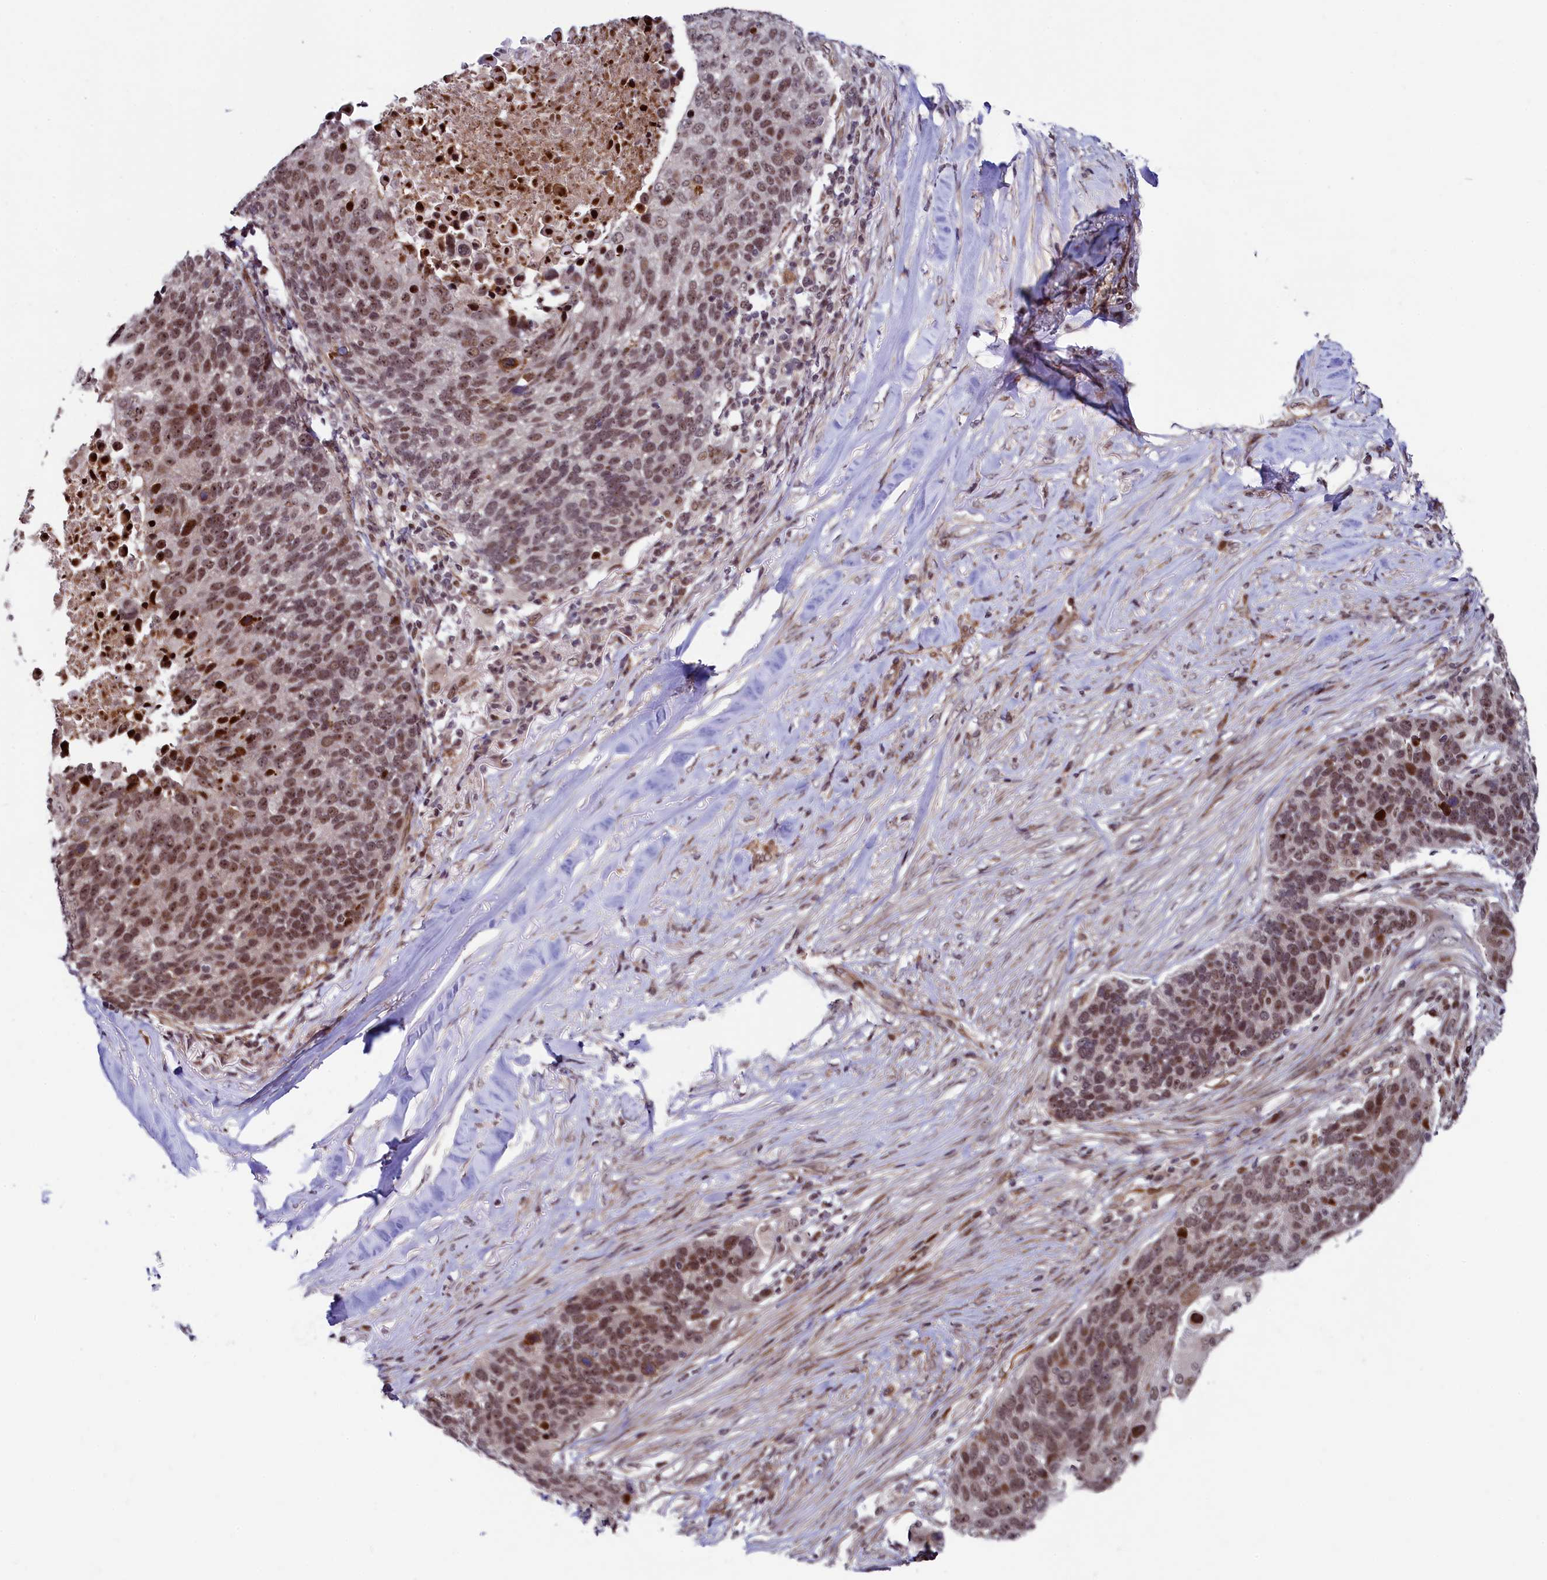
{"staining": {"intensity": "moderate", "quantity": ">75%", "location": "nuclear"}, "tissue": "lung cancer", "cell_type": "Tumor cells", "image_type": "cancer", "snomed": [{"axis": "morphology", "description": "Normal tissue, NOS"}, {"axis": "morphology", "description": "Squamous cell carcinoma, NOS"}, {"axis": "topography", "description": "Lymph node"}, {"axis": "topography", "description": "Lung"}], "caption": "Protein expression analysis of human lung cancer reveals moderate nuclear positivity in approximately >75% of tumor cells.", "gene": "LEO1", "patient": {"sex": "male", "age": 66}}